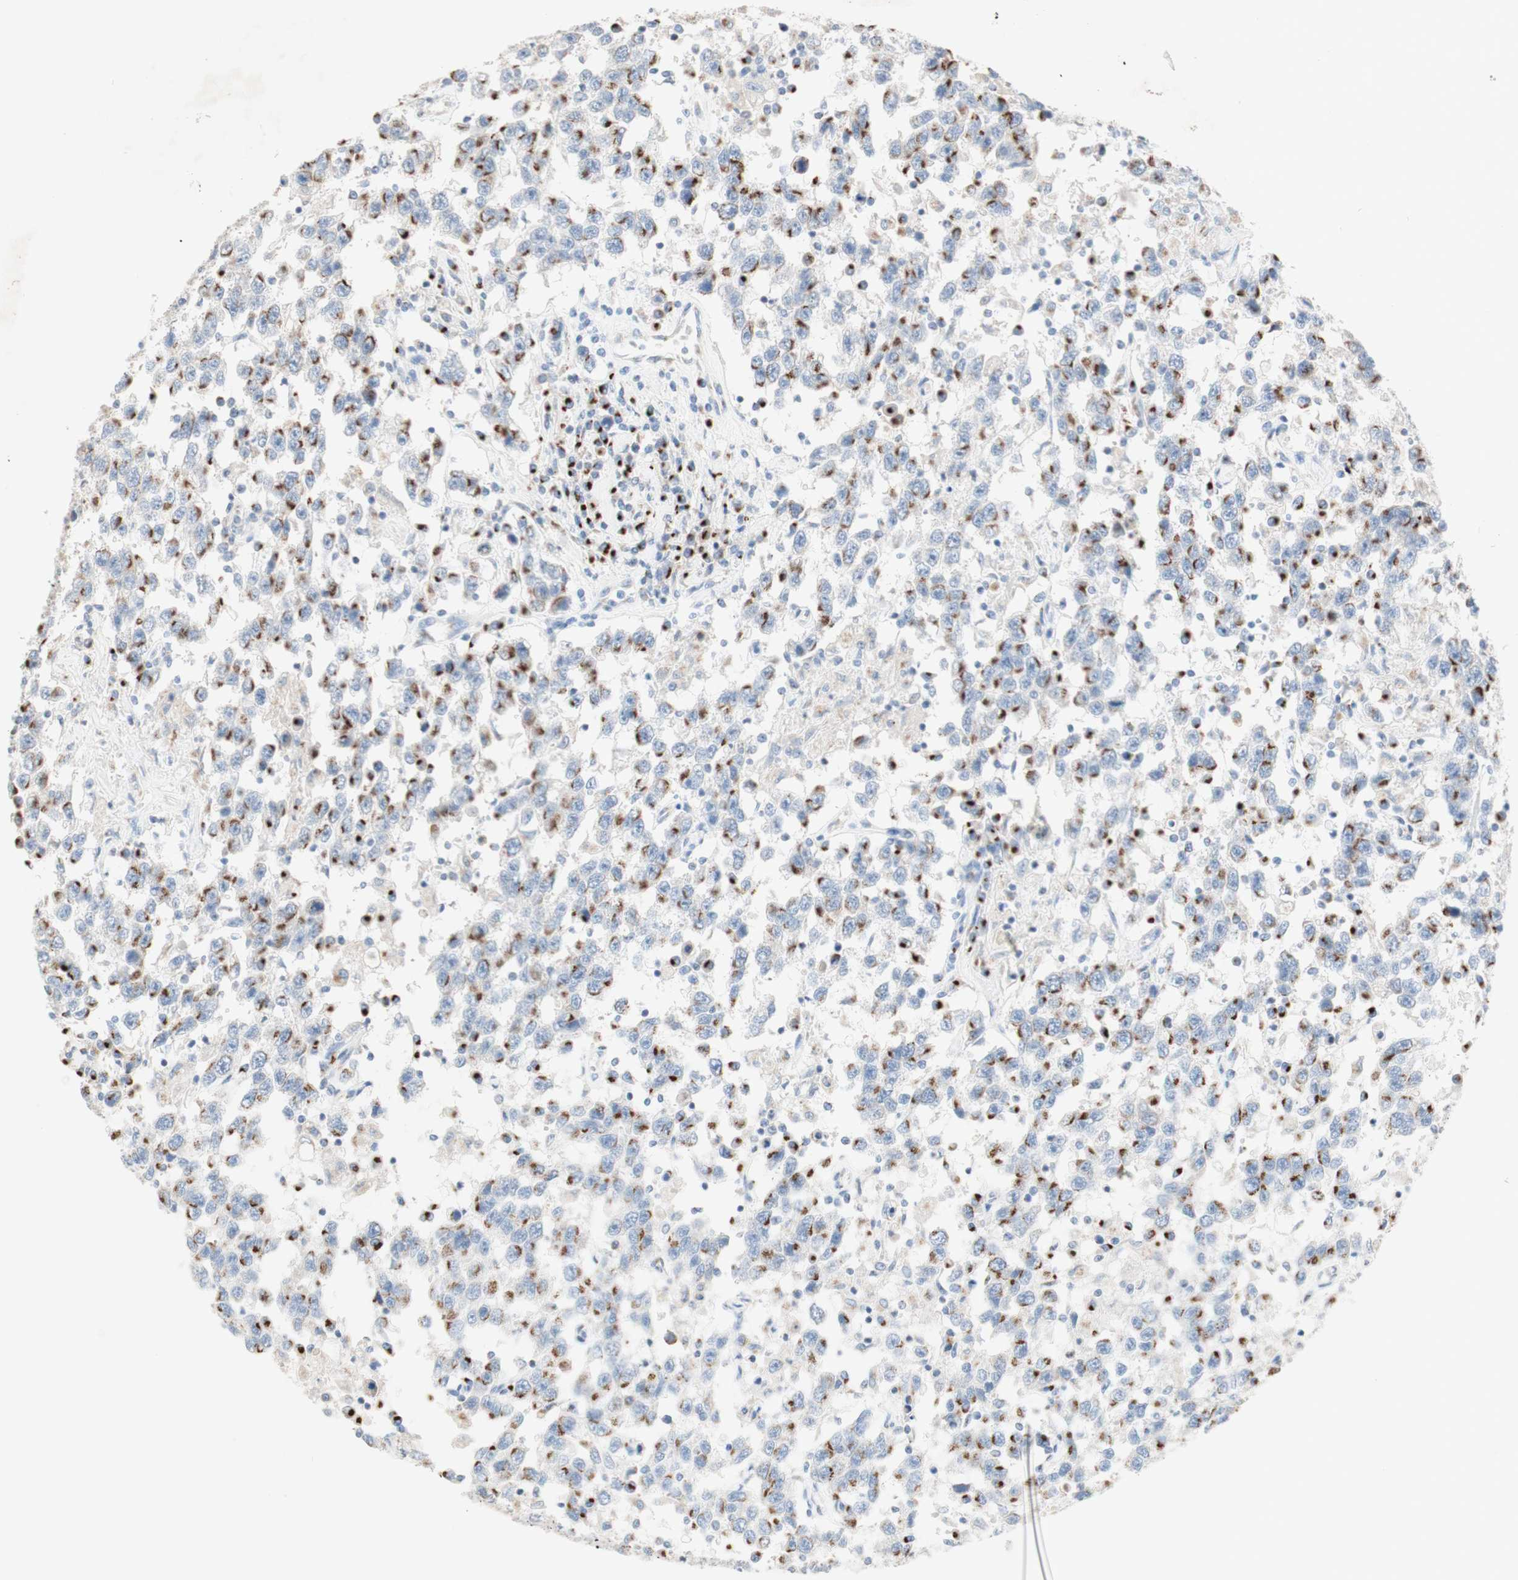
{"staining": {"intensity": "moderate", "quantity": ">75%", "location": "cytoplasmic/membranous"}, "tissue": "testis cancer", "cell_type": "Tumor cells", "image_type": "cancer", "snomed": [{"axis": "morphology", "description": "Seminoma, NOS"}, {"axis": "topography", "description": "Testis"}], "caption": "The image shows staining of testis seminoma, revealing moderate cytoplasmic/membranous protein positivity (brown color) within tumor cells.", "gene": "MANEA", "patient": {"sex": "male", "age": 41}}